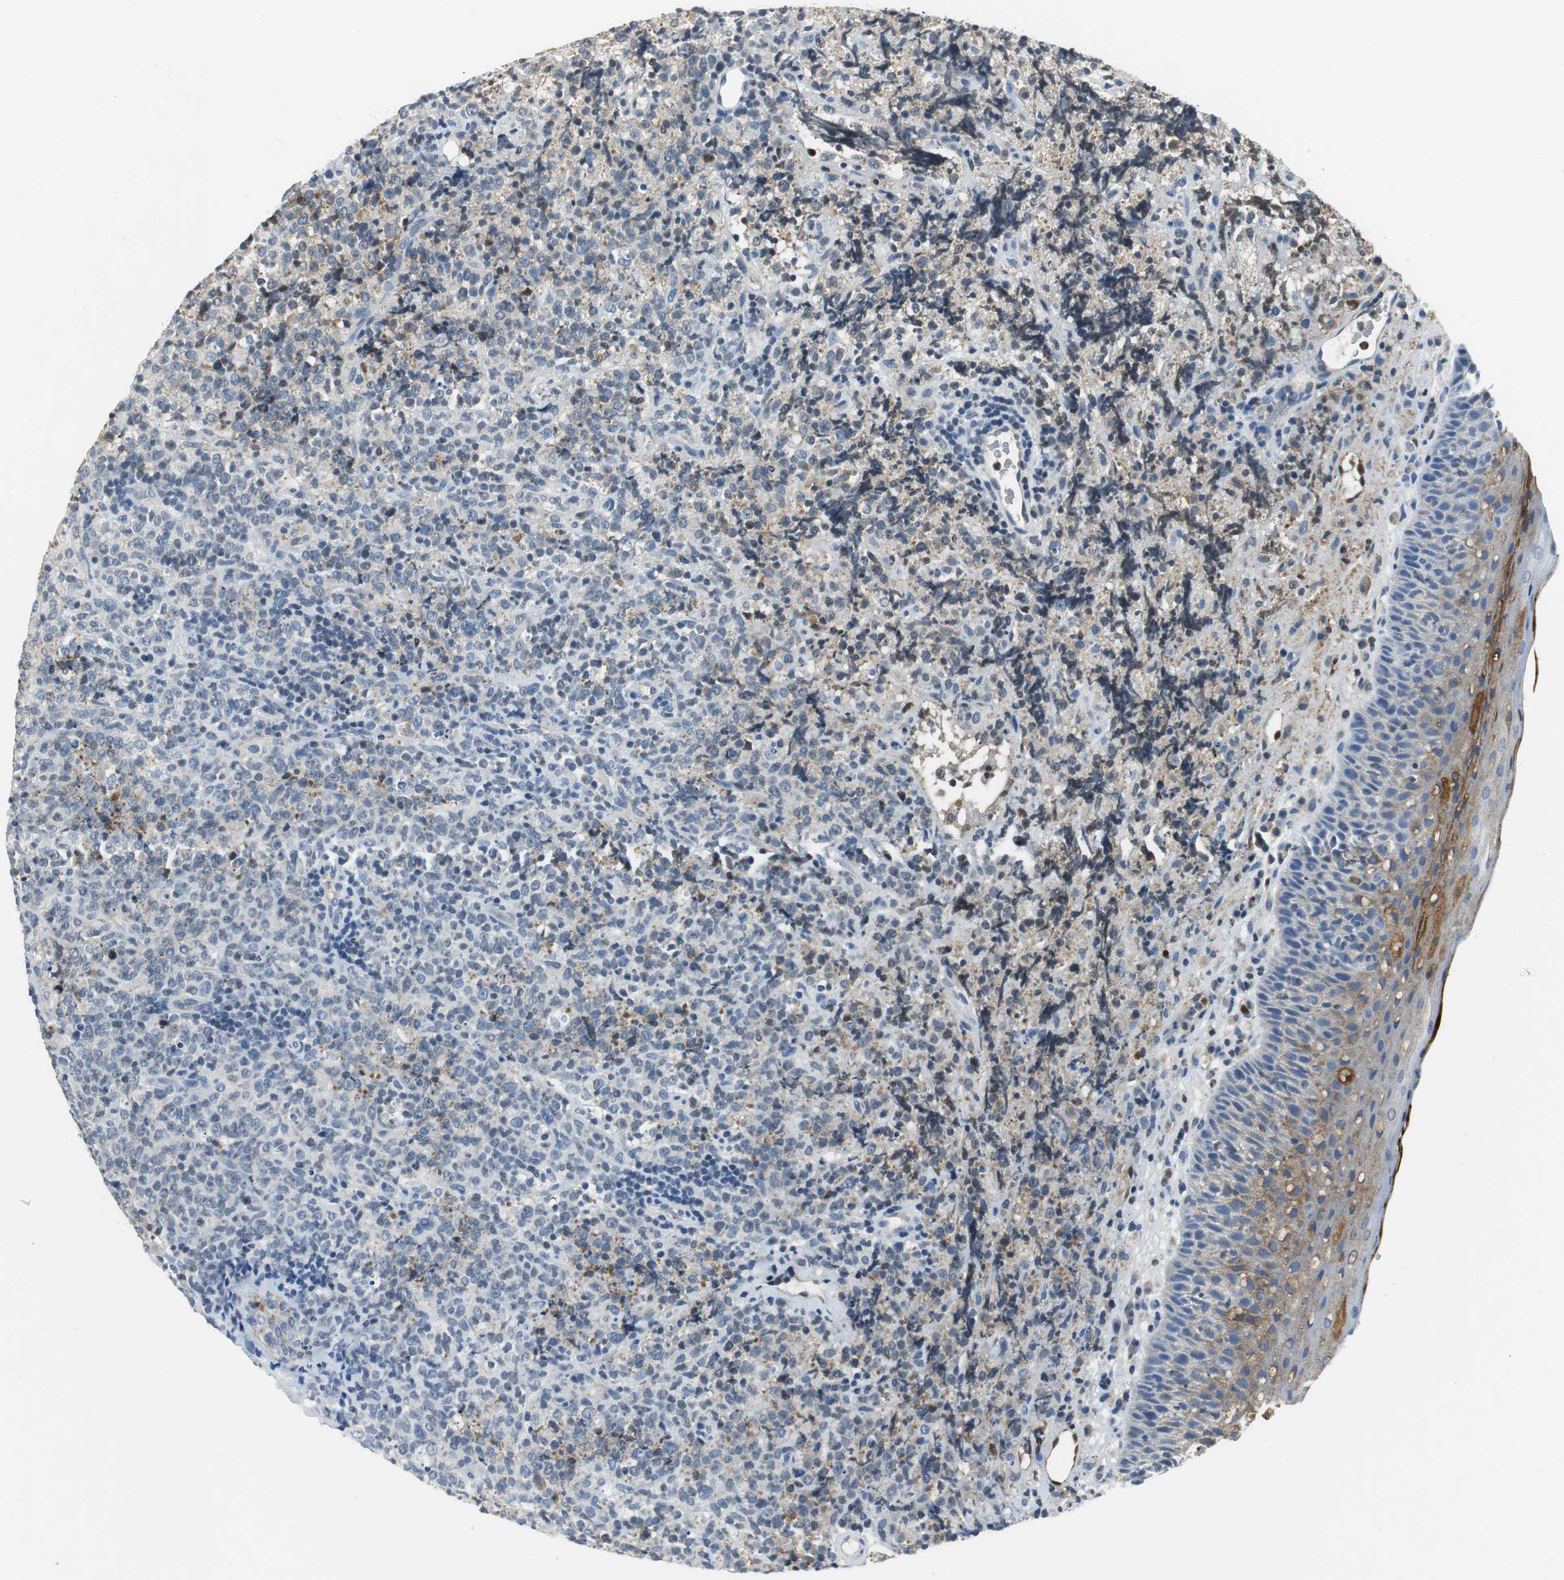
{"staining": {"intensity": "weak", "quantity": "<25%", "location": "cytoplasmic/membranous"}, "tissue": "lymphoma", "cell_type": "Tumor cells", "image_type": "cancer", "snomed": [{"axis": "morphology", "description": "Malignant lymphoma, non-Hodgkin's type, High grade"}, {"axis": "topography", "description": "Tonsil"}], "caption": "Tumor cells show no significant protein staining in high-grade malignant lymphoma, non-Hodgkin's type. Nuclei are stained in blue.", "gene": "ORM1", "patient": {"sex": "female", "age": 36}}